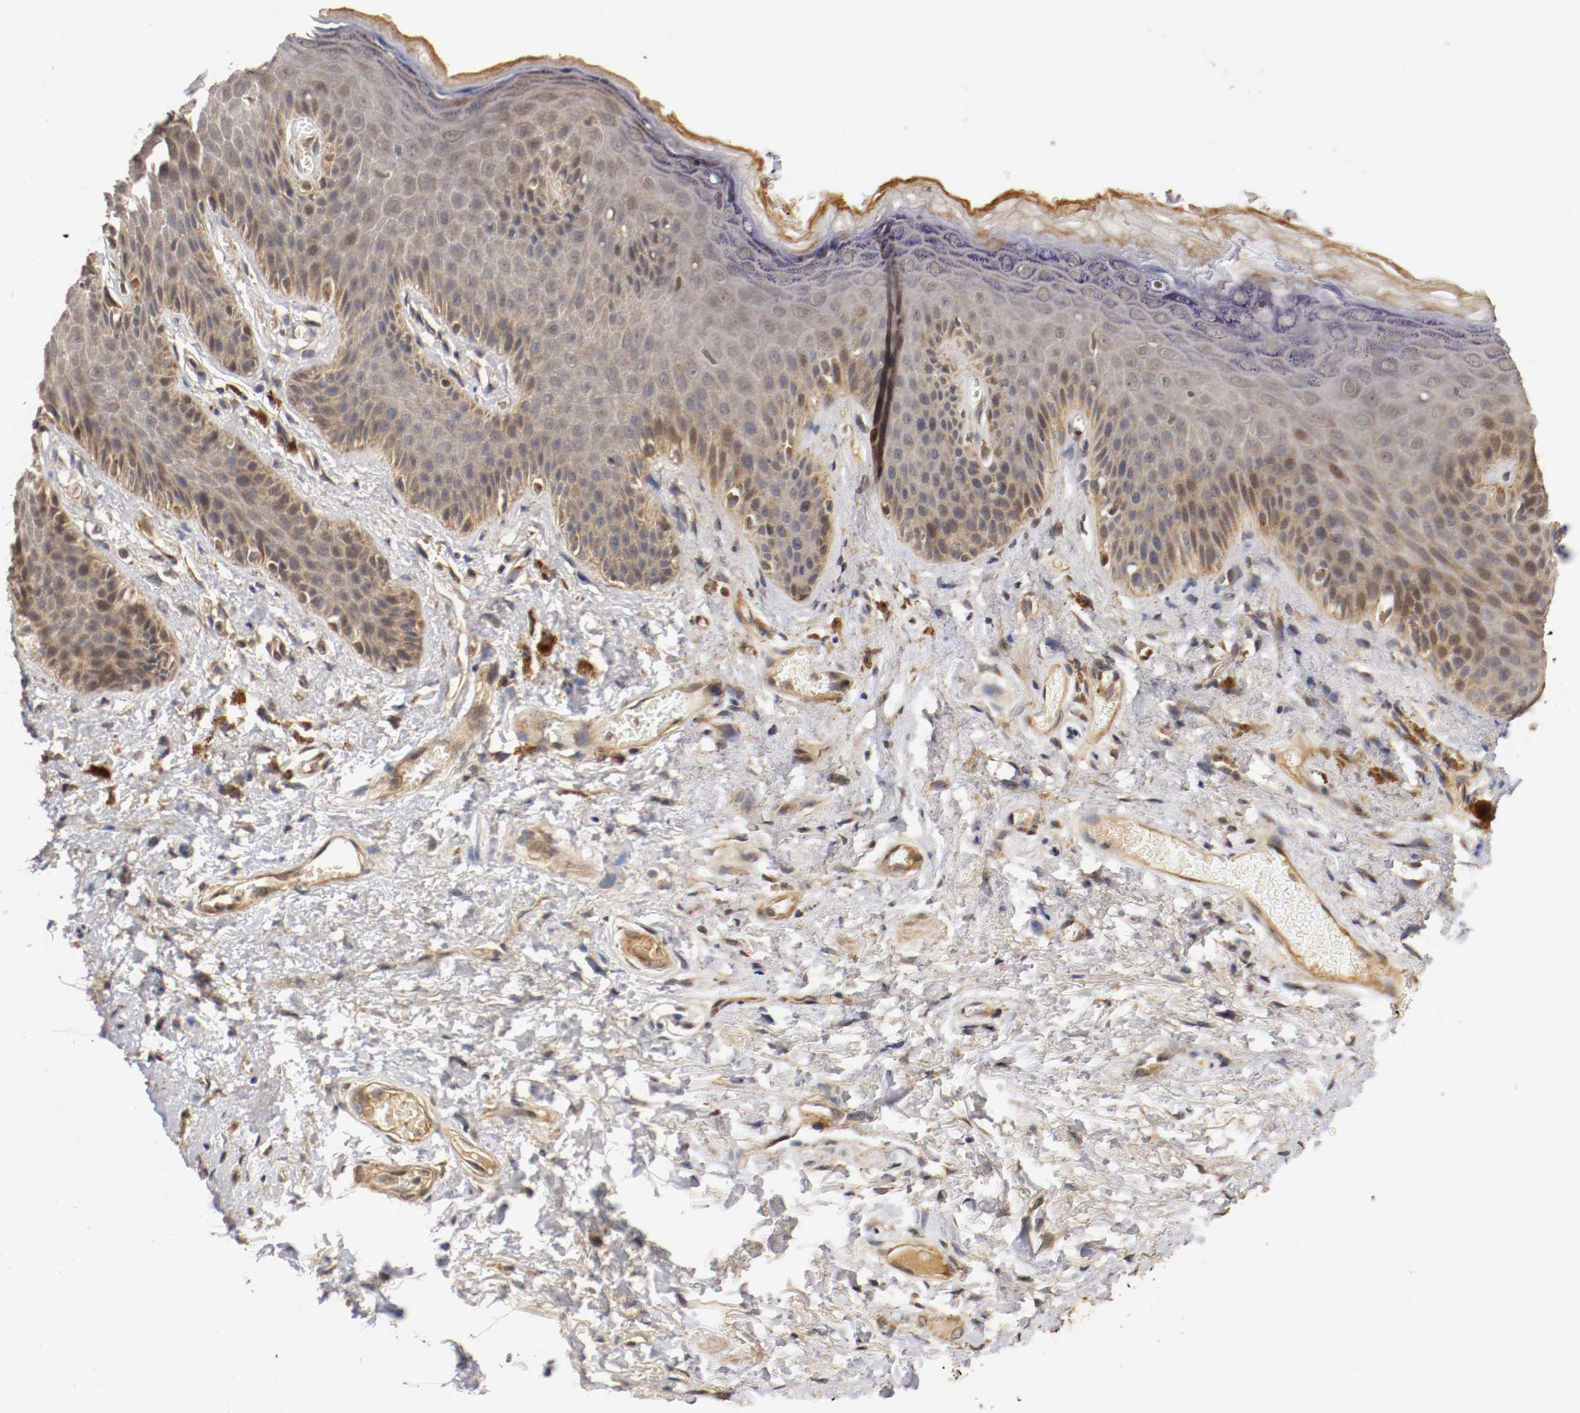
{"staining": {"intensity": "moderate", "quantity": "25%-75%", "location": "cytoplasmic/membranous,nuclear"}, "tissue": "skin", "cell_type": "Epidermal cells", "image_type": "normal", "snomed": [{"axis": "morphology", "description": "Normal tissue, NOS"}, {"axis": "topography", "description": "Anal"}], "caption": "IHC photomicrograph of normal skin: skin stained using IHC displays medium levels of moderate protein expression localized specifically in the cytoplasmic/membranous,nuclear of epidermal cells, appearing as a cytoplasmic/membranous,nuclear brown color.", "gene": "TNFRSF1B", "patient": {"sex": "female", "age": 46}}